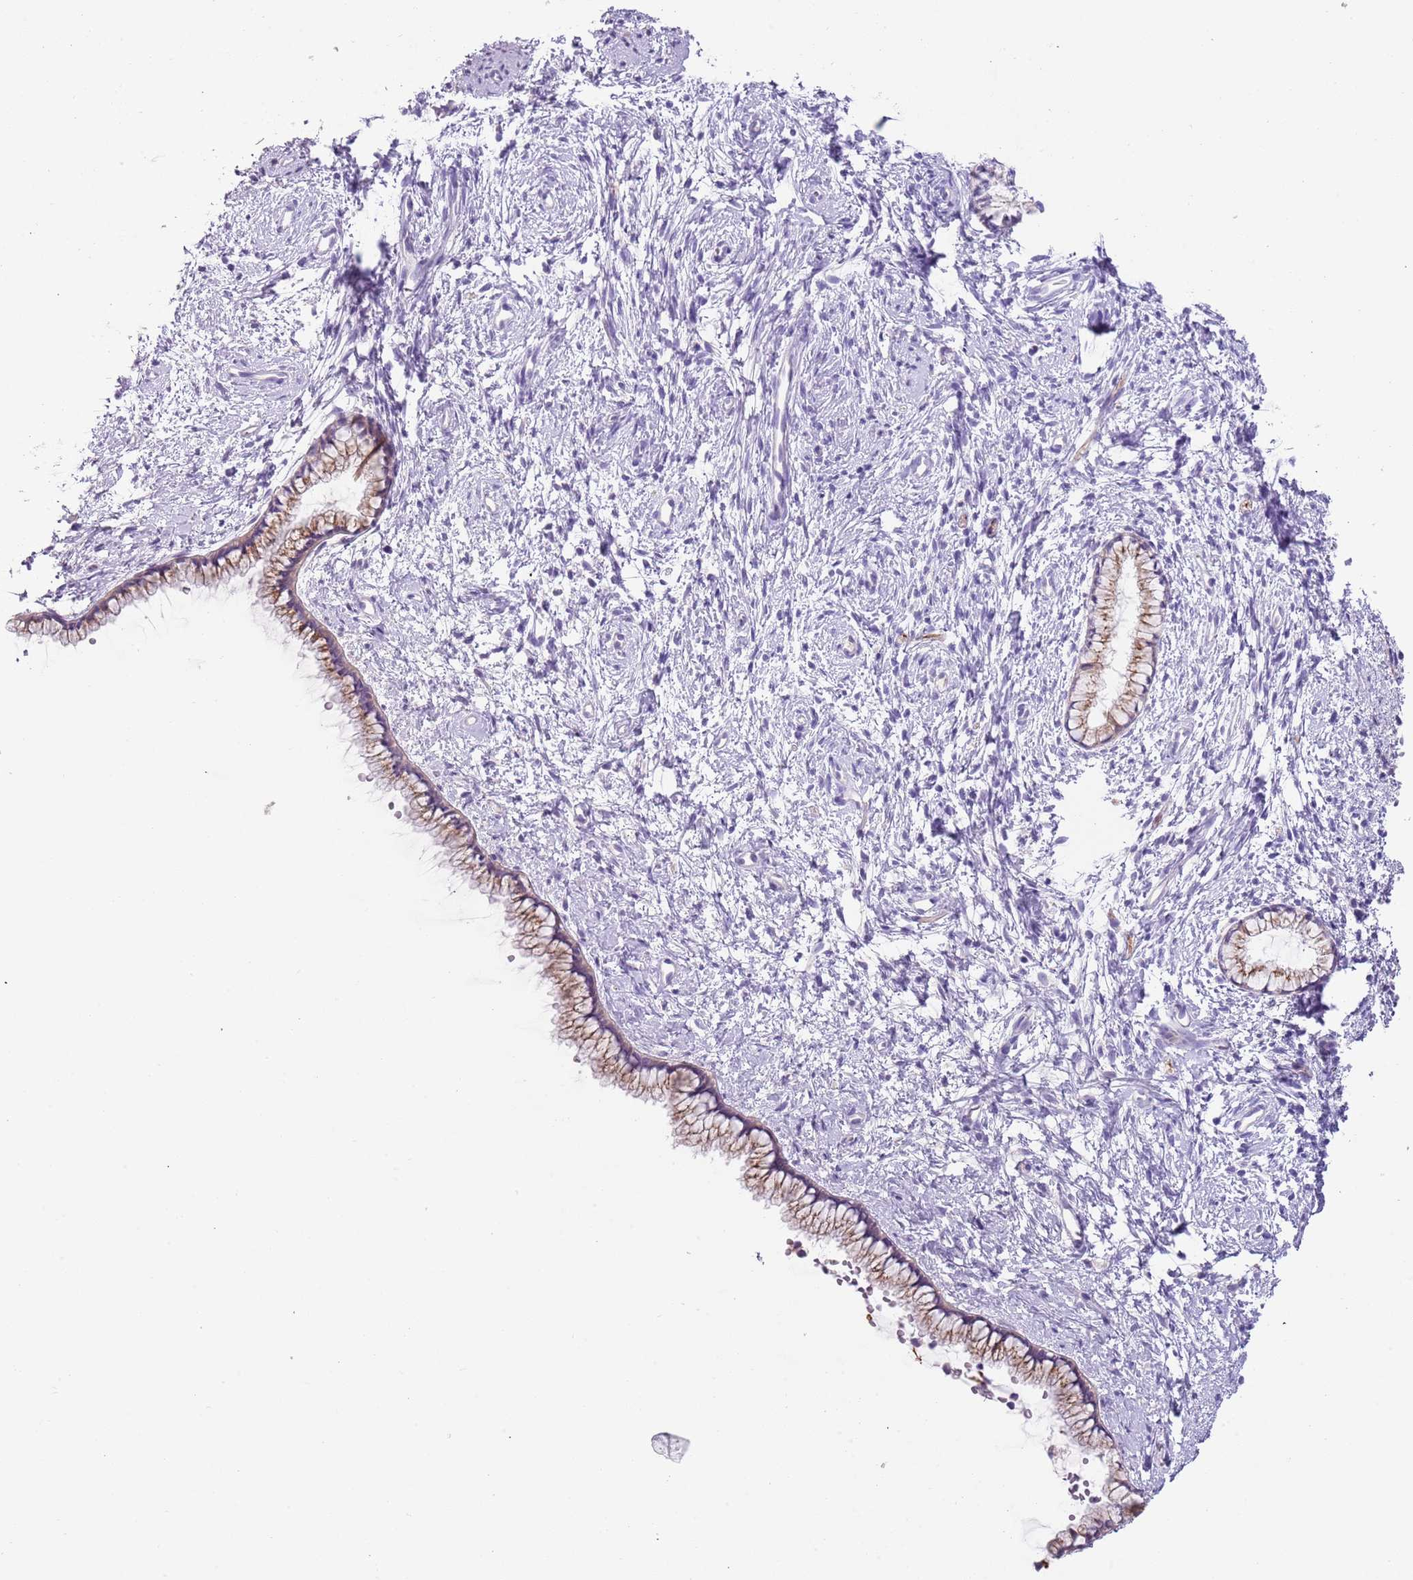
{"staining": {"intensity": "moderate", "quantity": ">75%", "location": "cytoplasmic/membranous"}, "tissue": "cervix", "cell_type": "Glandular cells", "image_type": "normal", "snomed": [{"axis": "morphology", "description": "Normal tissue, NOS"}, {"axis": "topography", "description": "Cervix"}], "caption": "Glandular cells show medium levels of moderate cytoplasmic/membranous expression in approximately >75% of cells in unremarkable human cervix.", "gene": "C2CD3", "patient": {"sex": "female", "age": 57}}